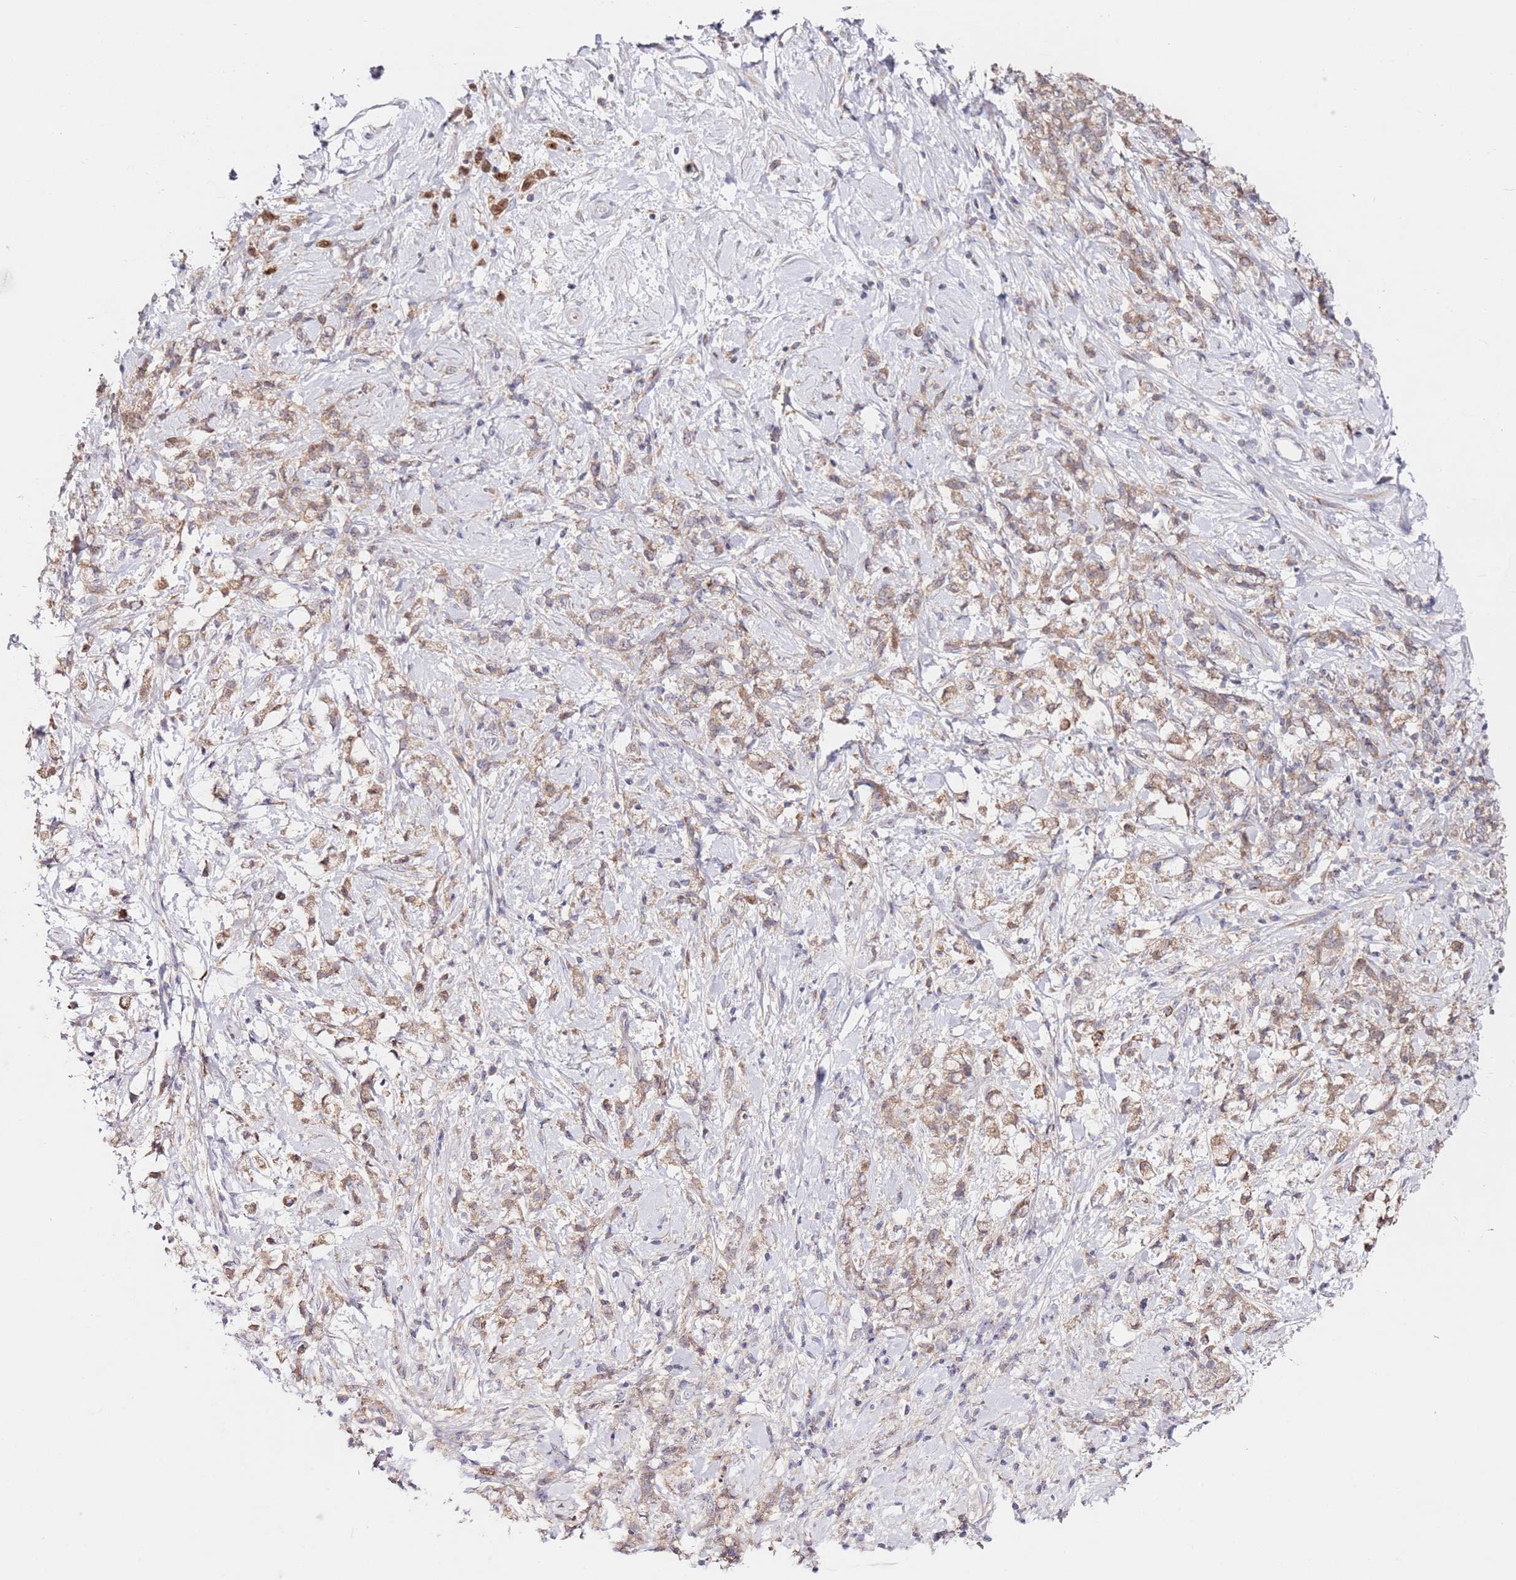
{"staining": {"intensity": "weak", "quantity": ">75%", "location": "cytoplasmic/membranous"}, "tissue": "stomach cancer", "cell_type": "Tumor cells", "image_type": "cancer", "snomed": [{"axis": "morphology", "description": "Adenocarcinoma, NOS"}, {"axis": "topography", "description": "Stomach"}], "caption": "Immunohistochemical staining of stomach cancer demonstrates low levels of weak cytoplasmic/membranous protein positivity in about >75% of tumor cells. (IHC, brightfield microscopy, high magnification).", "gene": "CNOT9", "patient": {"sex": "female", "age": 60}}